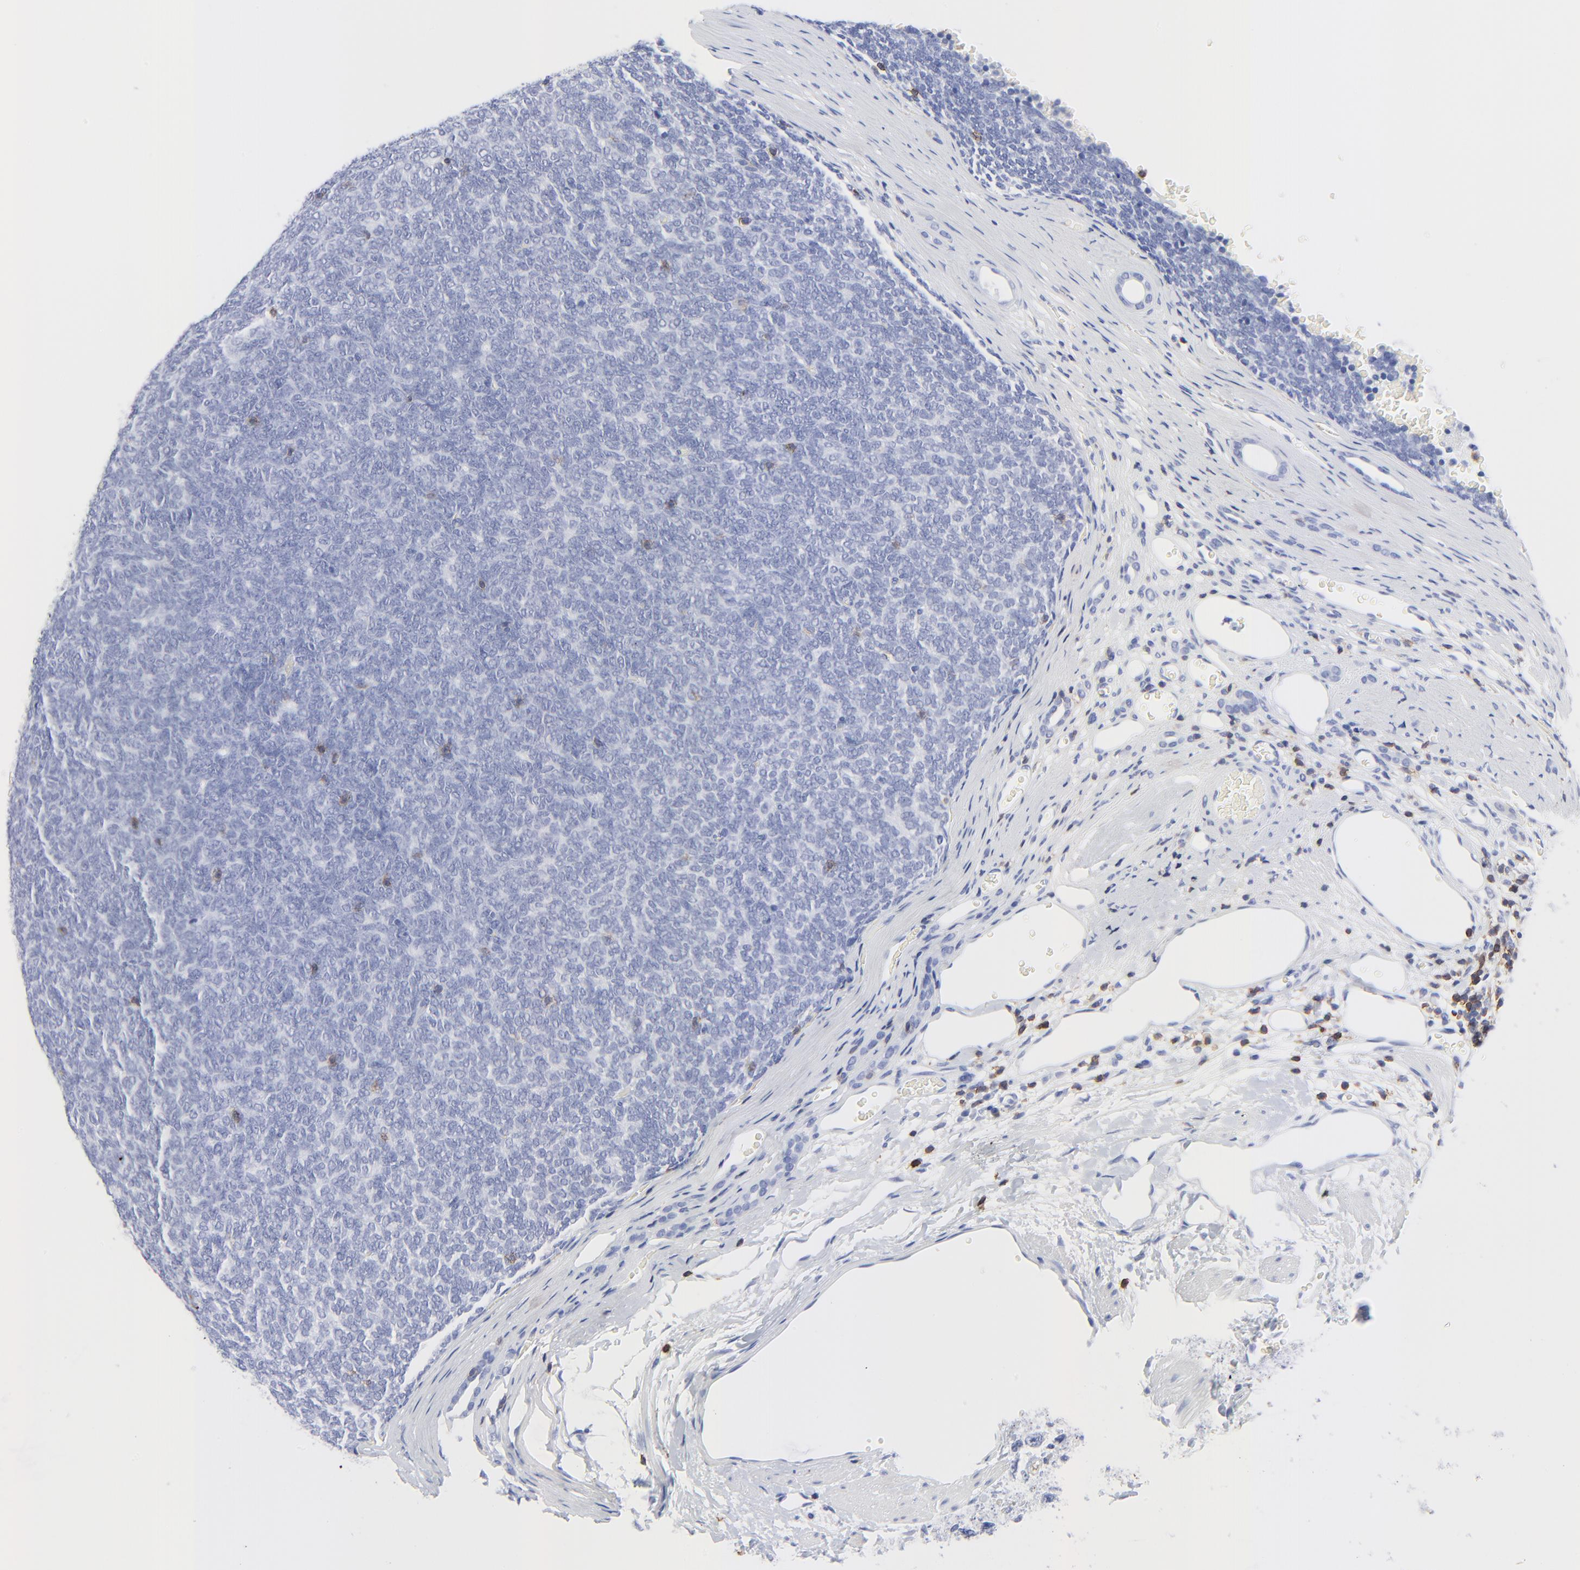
{"staining": {"intensity": "negative", "quantity": "none", "location": "none"}, "tissue": "renal cancer", "cell_type": "Tumor cells", "image_type": "cancer", "snomed": [{"axis": "morphology", "description": "Neoplasm, malignant, NOS"}, {"axis": "topography", "description": "Kidney"}], "caption": "This is an immunohistochemistry histopathology image of human renal cancer (neoplasm (malignant)). There is no positivity in tumor cells.", "gene": "LCK", "patient": {"sex": "male", "age": 28}}